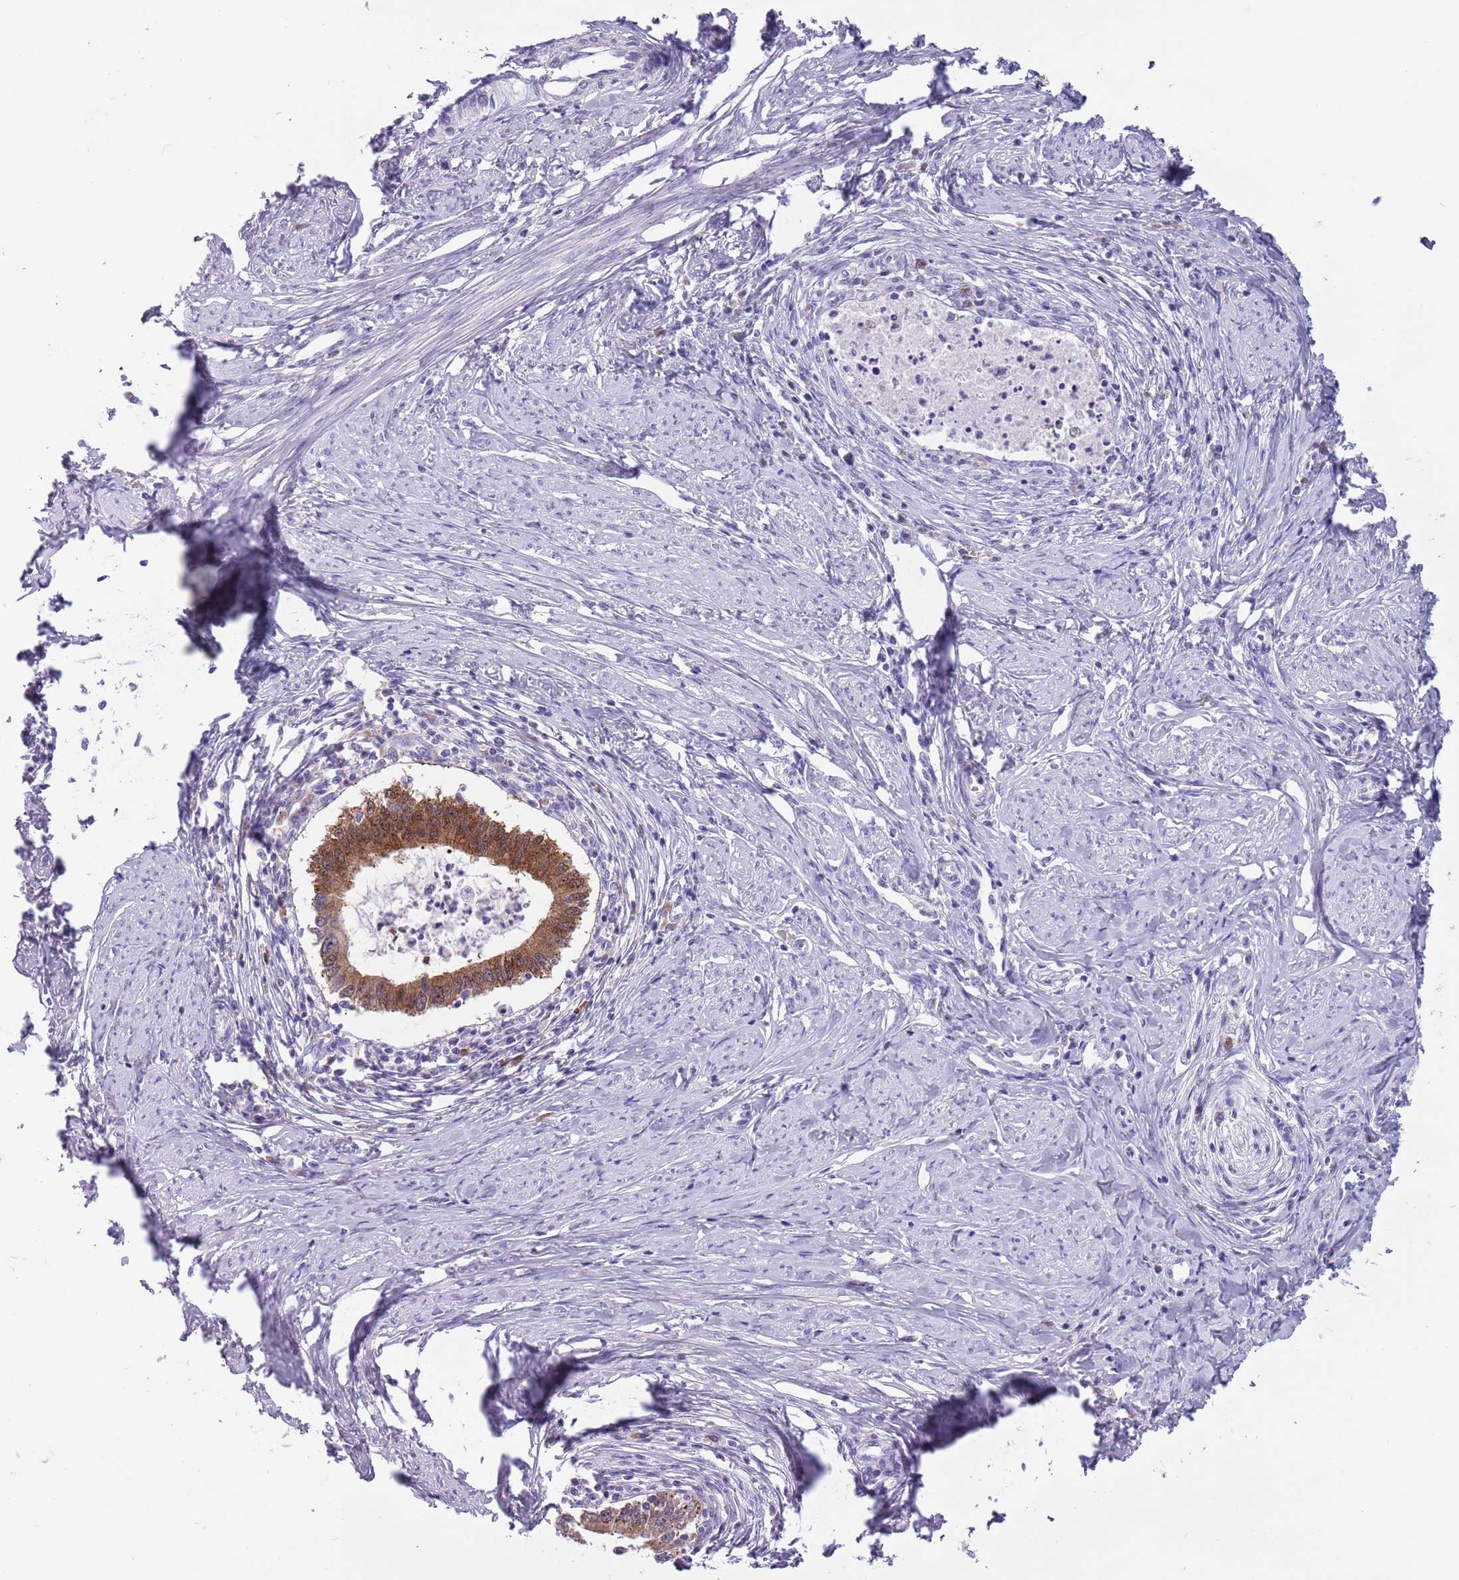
{"staining": {"intensity": "moderate", "quantity": ">75%", "location": "cytoplasmic/membranous,nuclear"}, "tissue": "cervical cancer", "cell_type": "Tumor cells", "image_type": "cancer", "snomed": [{"axis": "morphology", "description": "Adenocarcinoma, NOS"}, {"axis": "topography", "description": "Cervix"}], "caption": "The histopathology image exhibits staining of cervical cancer (adenocarcinoma), revealing moderate cytoplasmic/membranous and nuclear protein staining (brown color) within tumor cells. The staining is performed using DAB (3,3'-diaminobenzidine) brown chromogen to label protein expression. The nuclei are counter-stained blue using hematoxylin.", "gene": "PFKFB2", "patient": {"sex": "female", "age": 36}}